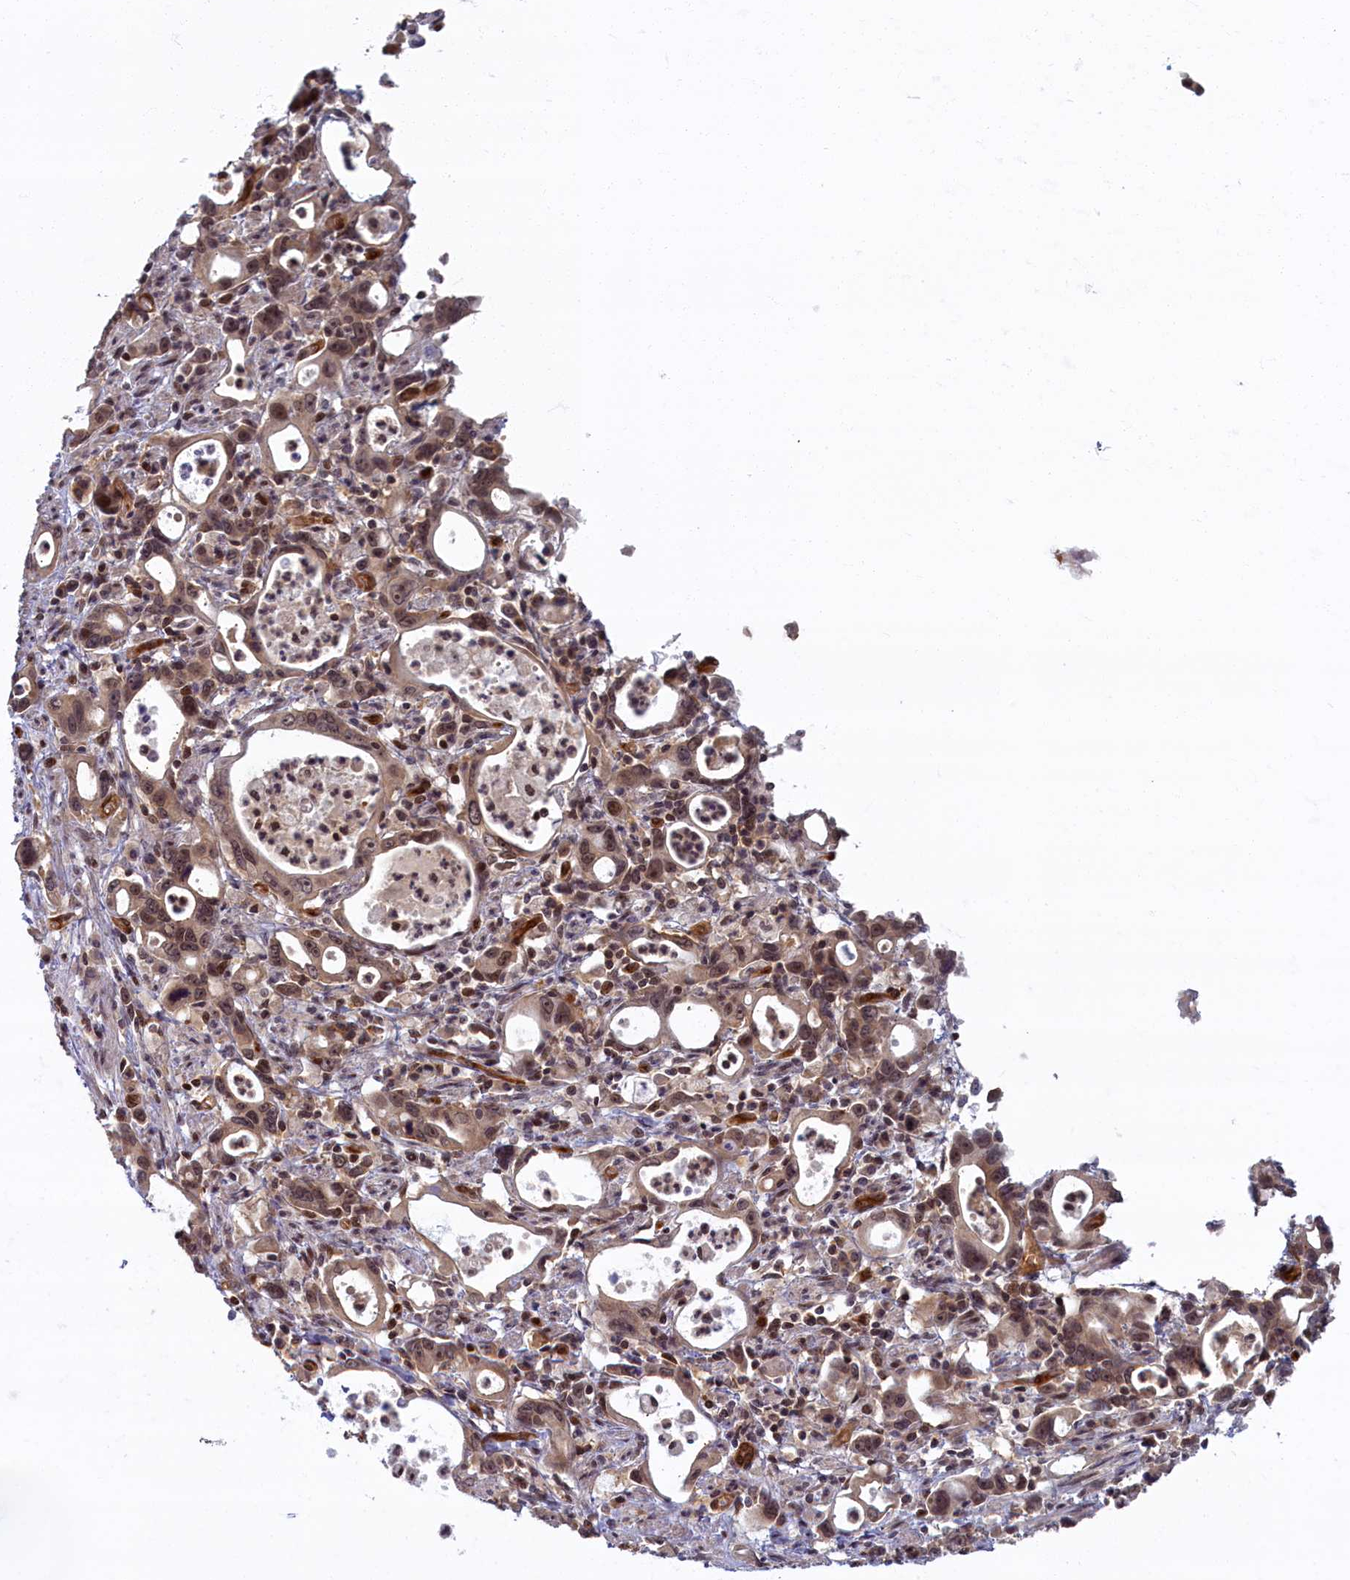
{"staining": {"intensity": "moderate", "quantity": ">75%", "location": "cytoplasmic/membranous,nuclear"}, "tissue": "stomach cancer", "cell_type": "Tumor cells", "image_type": "cancer", "snomed": [{"axis": "morphology", "description": "Adenocarcinoma, NOS"}, {"axis": "topography", "description": "Stomach, lower"}], "caption": "Immunohistochemical staining of stomach adenocarcinoma shows medium levels of moderate cytoplasmic/membranous and nuclear protein expression in about >75% of tumor cells.", "gene": "SNRK", "patient": {"sex": "female", "age": 43}}